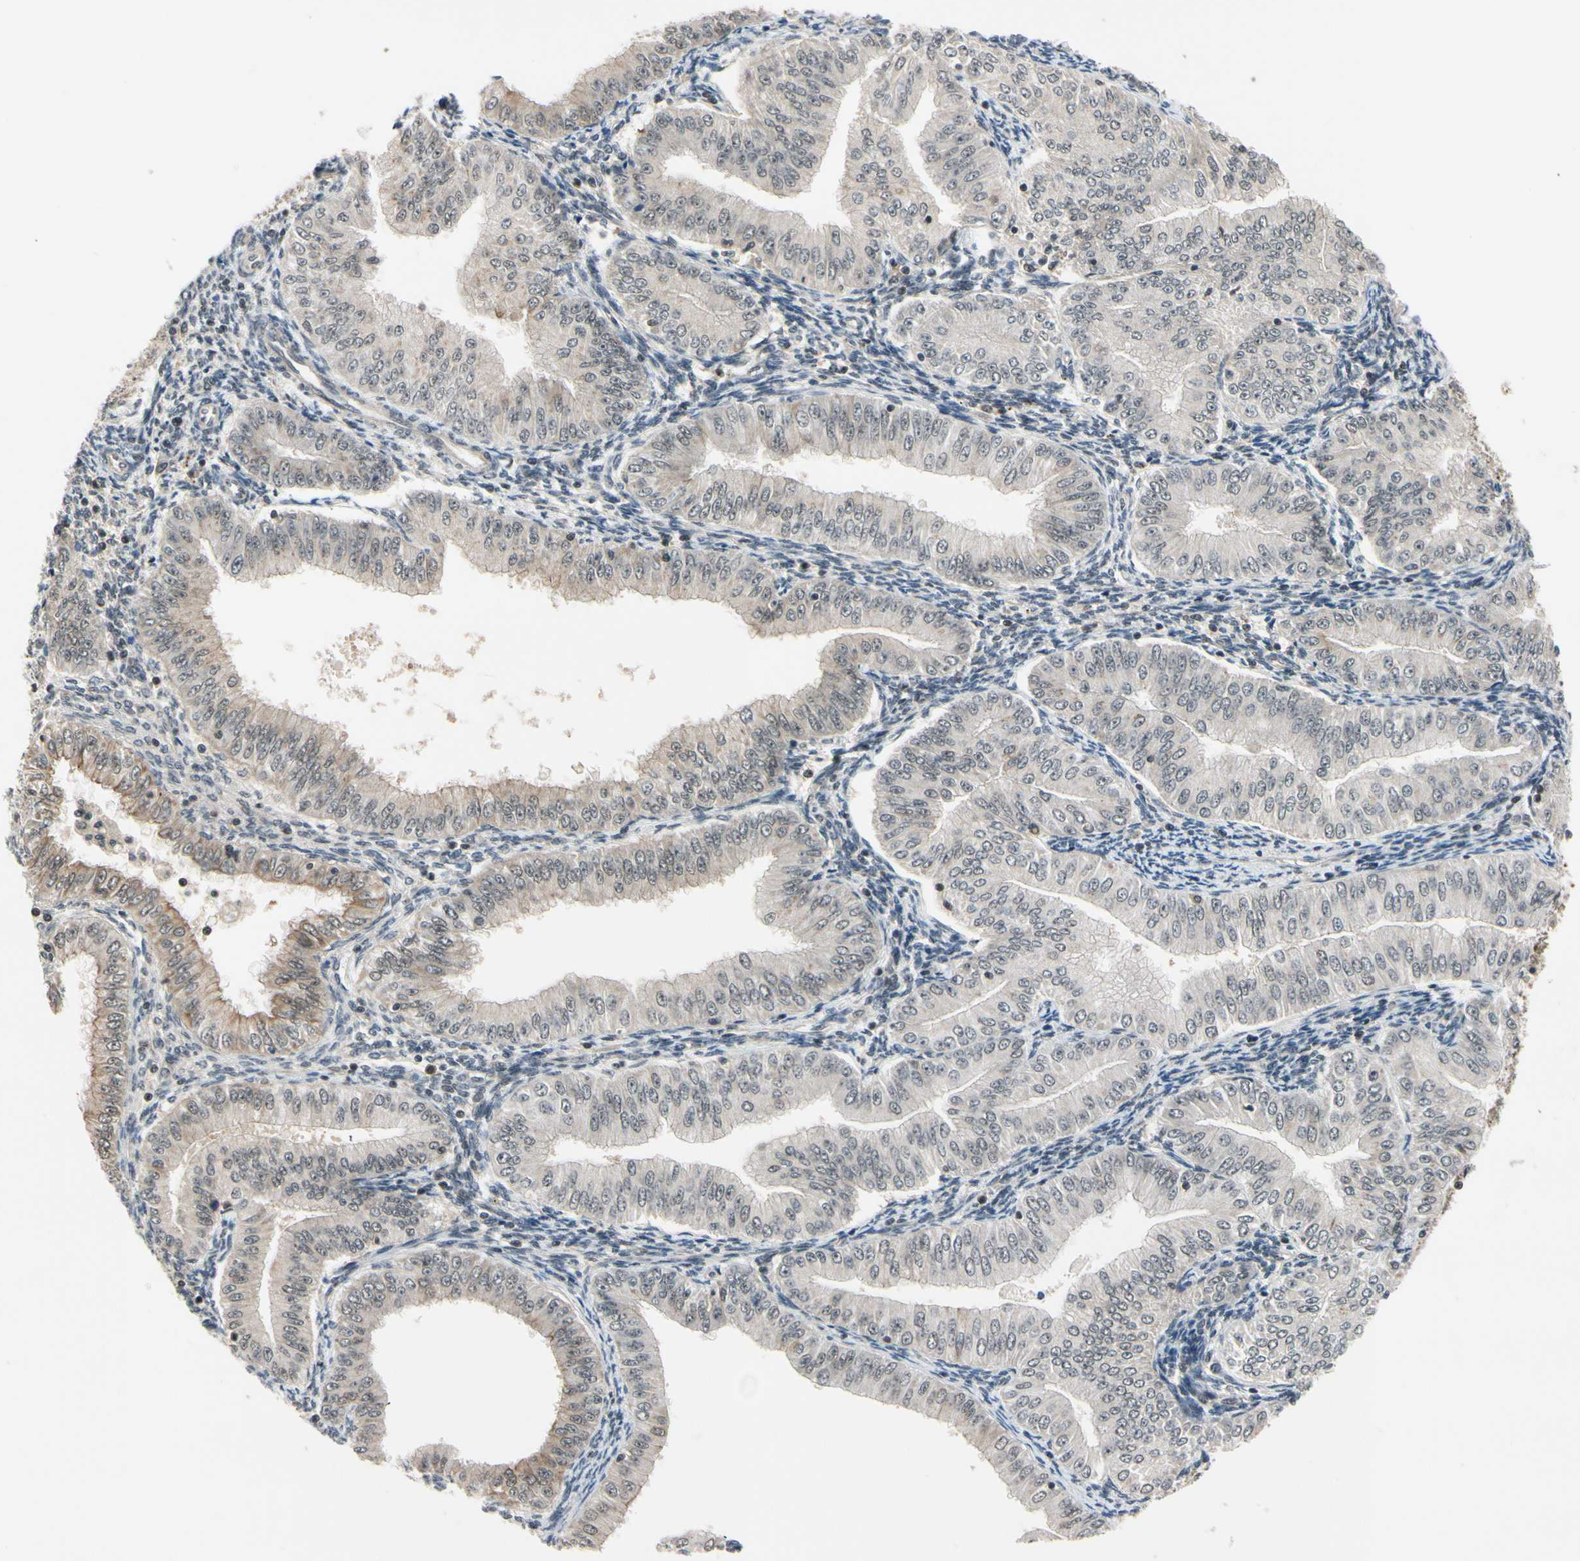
{"staining": {"intensity": "weak", "quantity": "25%-75%", "location": "cytoplasmic/membranous"}, "tissue": "endometrial cancer", "cell_type": "Tumor cells", "image_type": "cancer", "snomed": [{"axis": "morphology", "description": "Normal tissue, NOS"}, {"axis": "morphology", "description": "Adenocarcinoma, NOS"}, {"axis": "topography", "description": "Endometrium"}], "caption": "IHC histopathology image of neoplastic tissue: adenocarcinoma (endometrial) stained using IHC demonstrates low levels of weak protein expression localized specifically in the cytoplasmic/membranous of tumor cells, appearing as a cytoplasmic/membranous brown color.", "gene": "TAF12", "patient": {"sex": "female", "age": 53}}